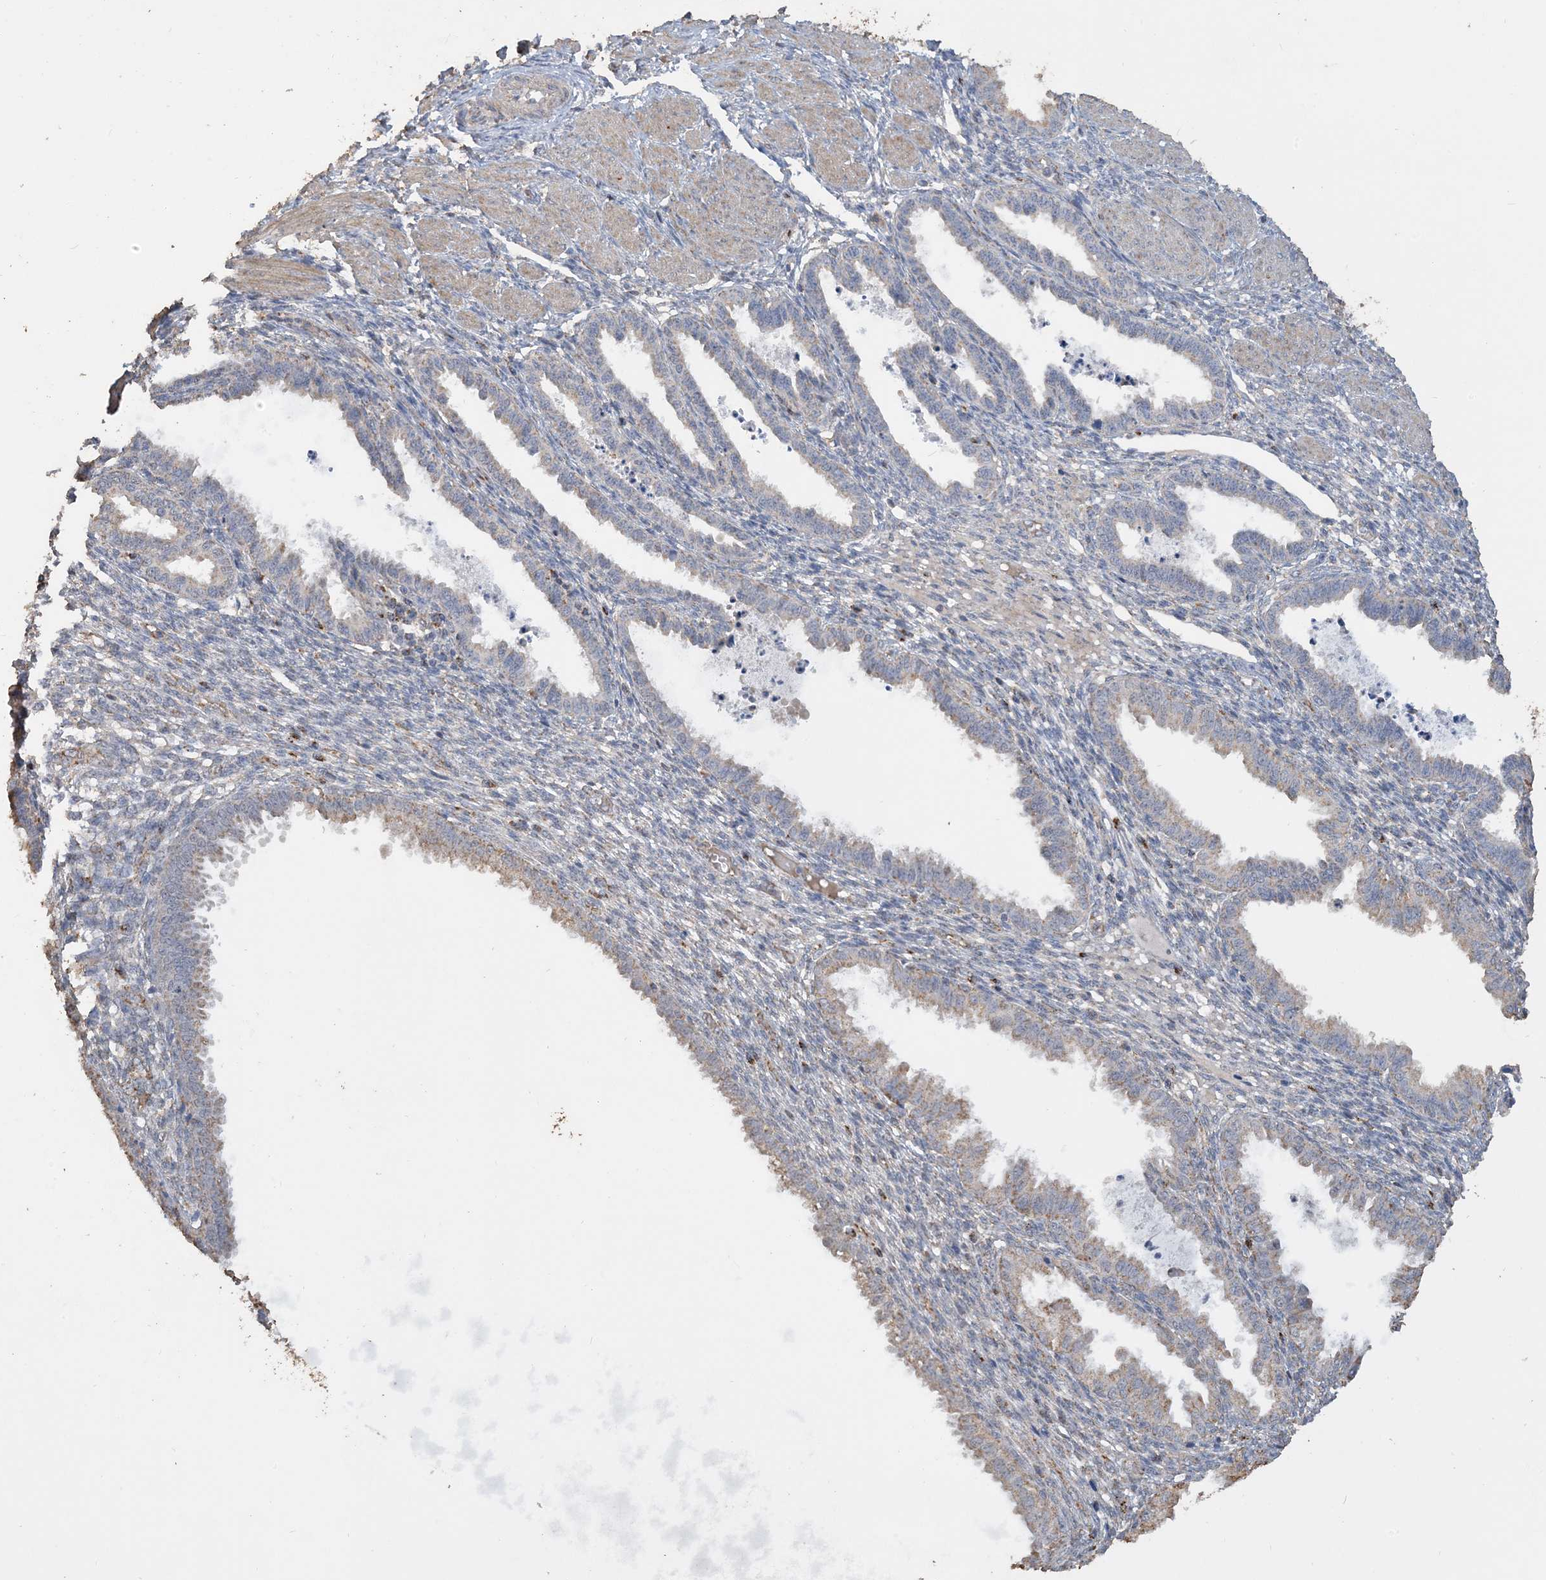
{"staining": {"intensity": "weak", "quantity": "<25%", "location": "cytoplasmic/membranous"}, "tissue": "endometrium", "cell_type": "Cells in endometrial stroma", "image_type": "normal", "snomed": [{"axis": "morphology", "description": "Normal tissue, NOS"}, {"axis": "topography", "description": "Endometrium"}], "caption": "An immunohistochemistry (IHC) photomicrograph of unremarkable endometrium is shown. There is no staining in cells in endometrial stroma of endometrium.", "gene": "SFMBT2", "patient": {"sex": "female", "age": 33}}